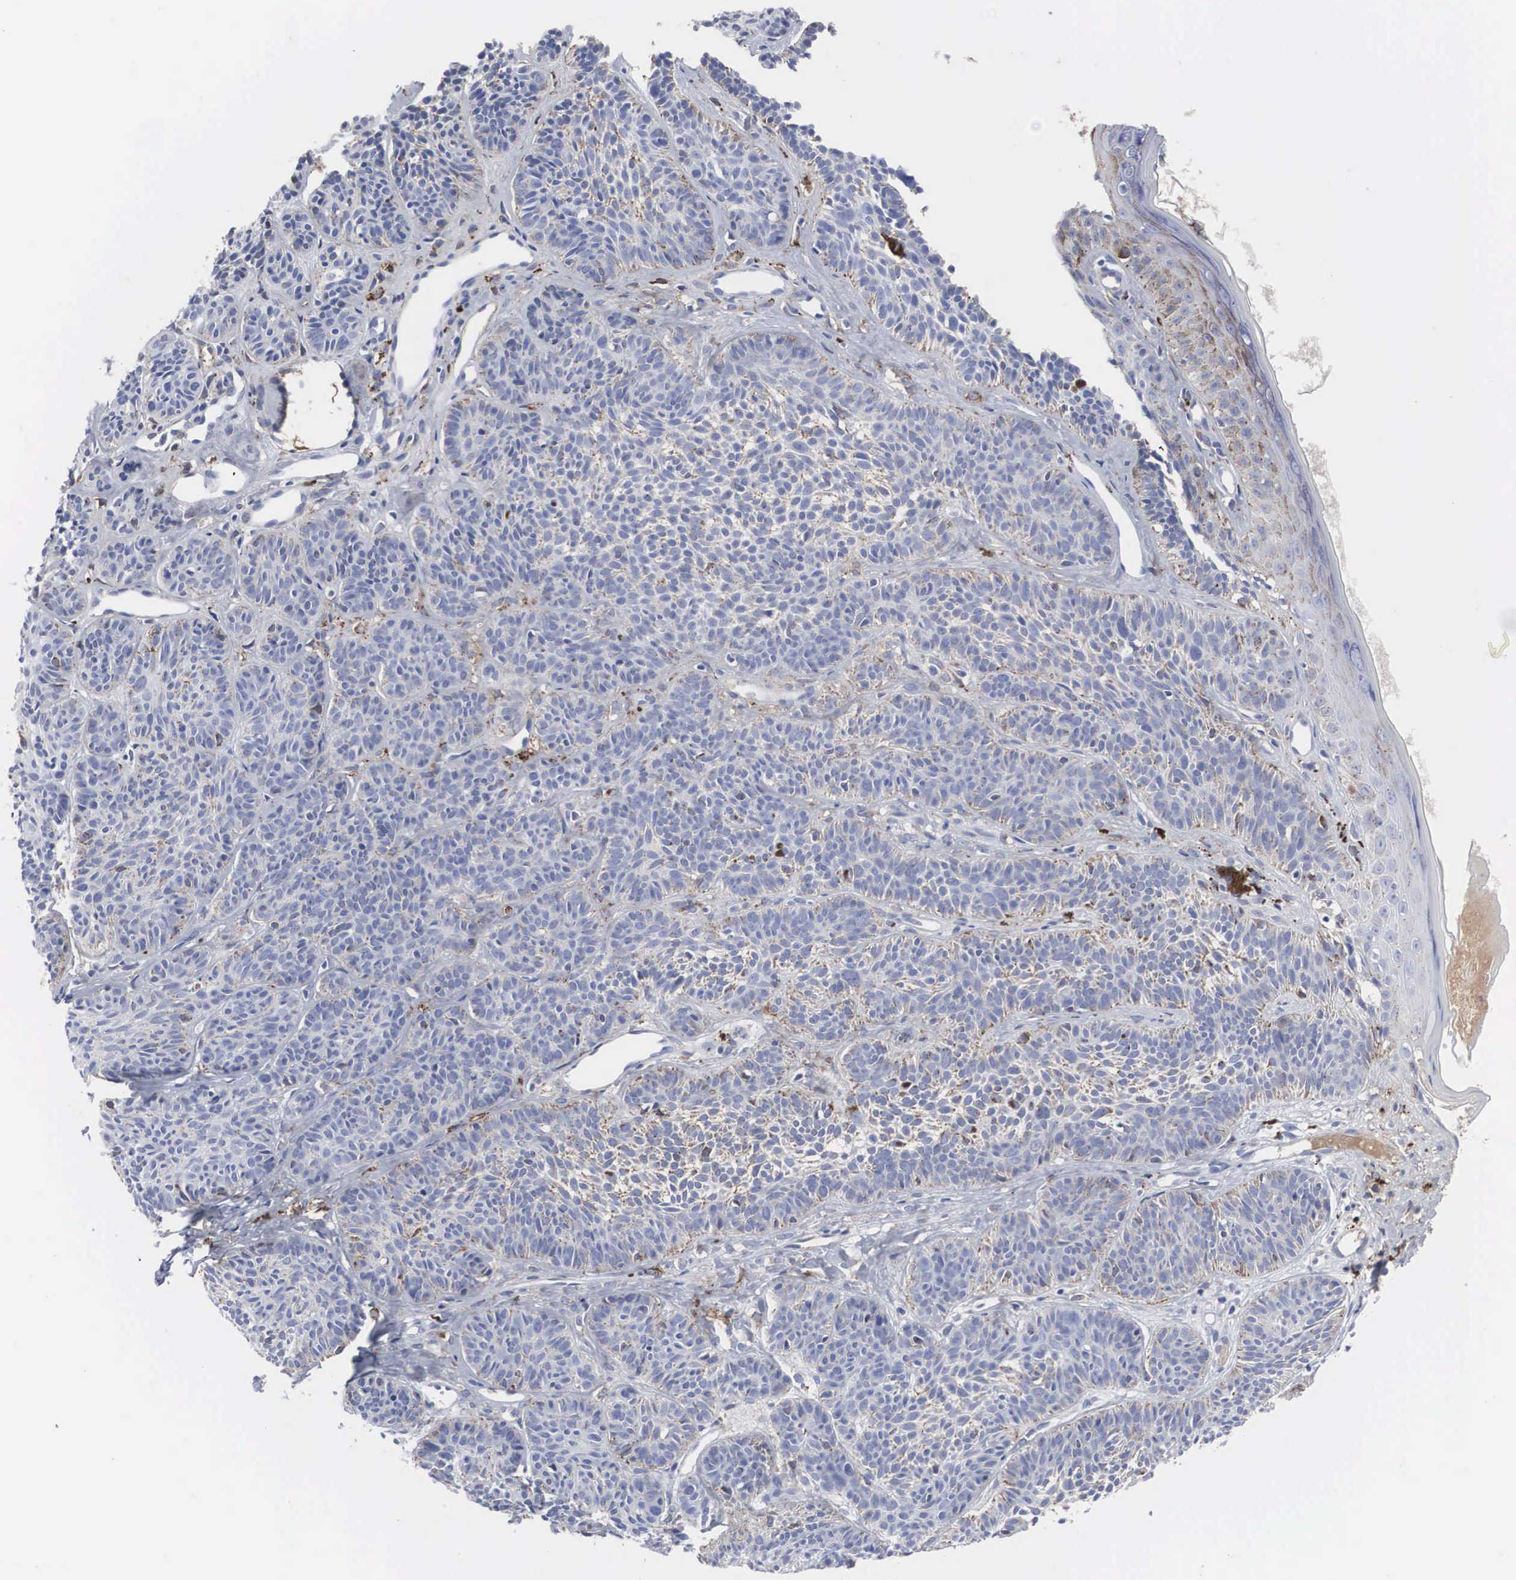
{"staining": {"intensity": "moderate", "quantity": "<25%", "location": "cytoplasmic/membranous"}, "tissue": "skin cancer", "cell_type": "Tumor cells", "image_type": "cancer", "snomed": [{"axis": "morphology", "description": "Basal cell carcinoma"}, {"axis": "topography", "description": "Skin"}], "caption": "Tumor cells show low levels of moderate cytoplasmic/membranous staining in approximately <25% of cells in basal cell carcinoma (skin). (brown staining indicates protein expression, while blue staining denotes nuclei).", "gene": "LGALS3BP", "patient": {"sex": "female", "age": 62}}